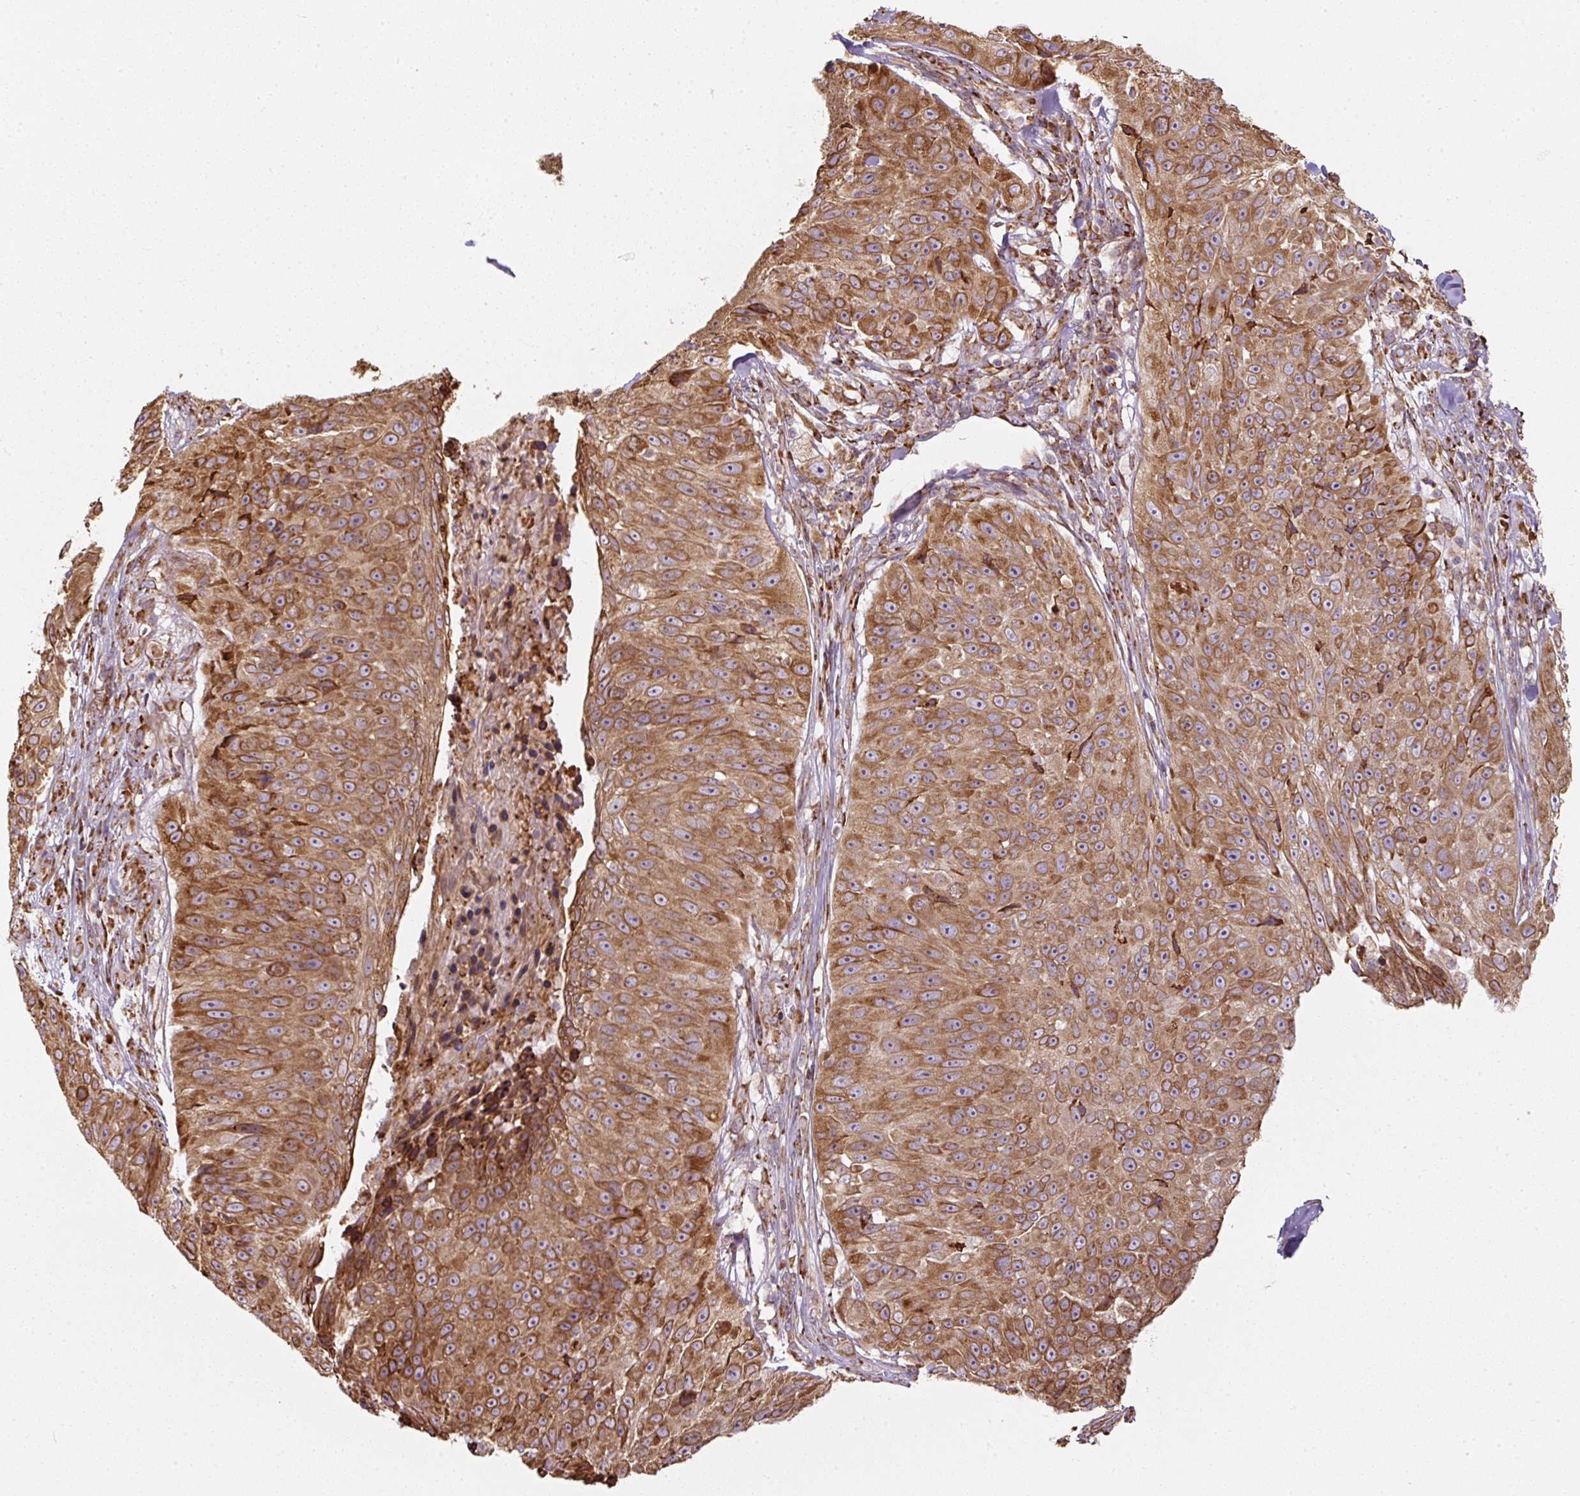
{"staining": {"intensity": "strong", "quantity": ">75%", "location": "cytoplasmic/membranous"}, "tissue": "skin cancer", "cell_type": "Tumor cells", "image_type": "cancer", "snomed": [{"axis": "morphology", "description": "Squamous cell carcinoma, NOS"}, {"axis": "topography", "description": "Skin"}], "caption": "IHC of human skin cancer (squamous cell carcinoma) demonstrates high levels of strong cytoplasmic/membranous expression in approximately >75% of tumor cells. (DAB IHC with brightfield microscopy, high magnification).", "gene": "PRKCSH", "patient": {"sex": "female", "age": 87}}